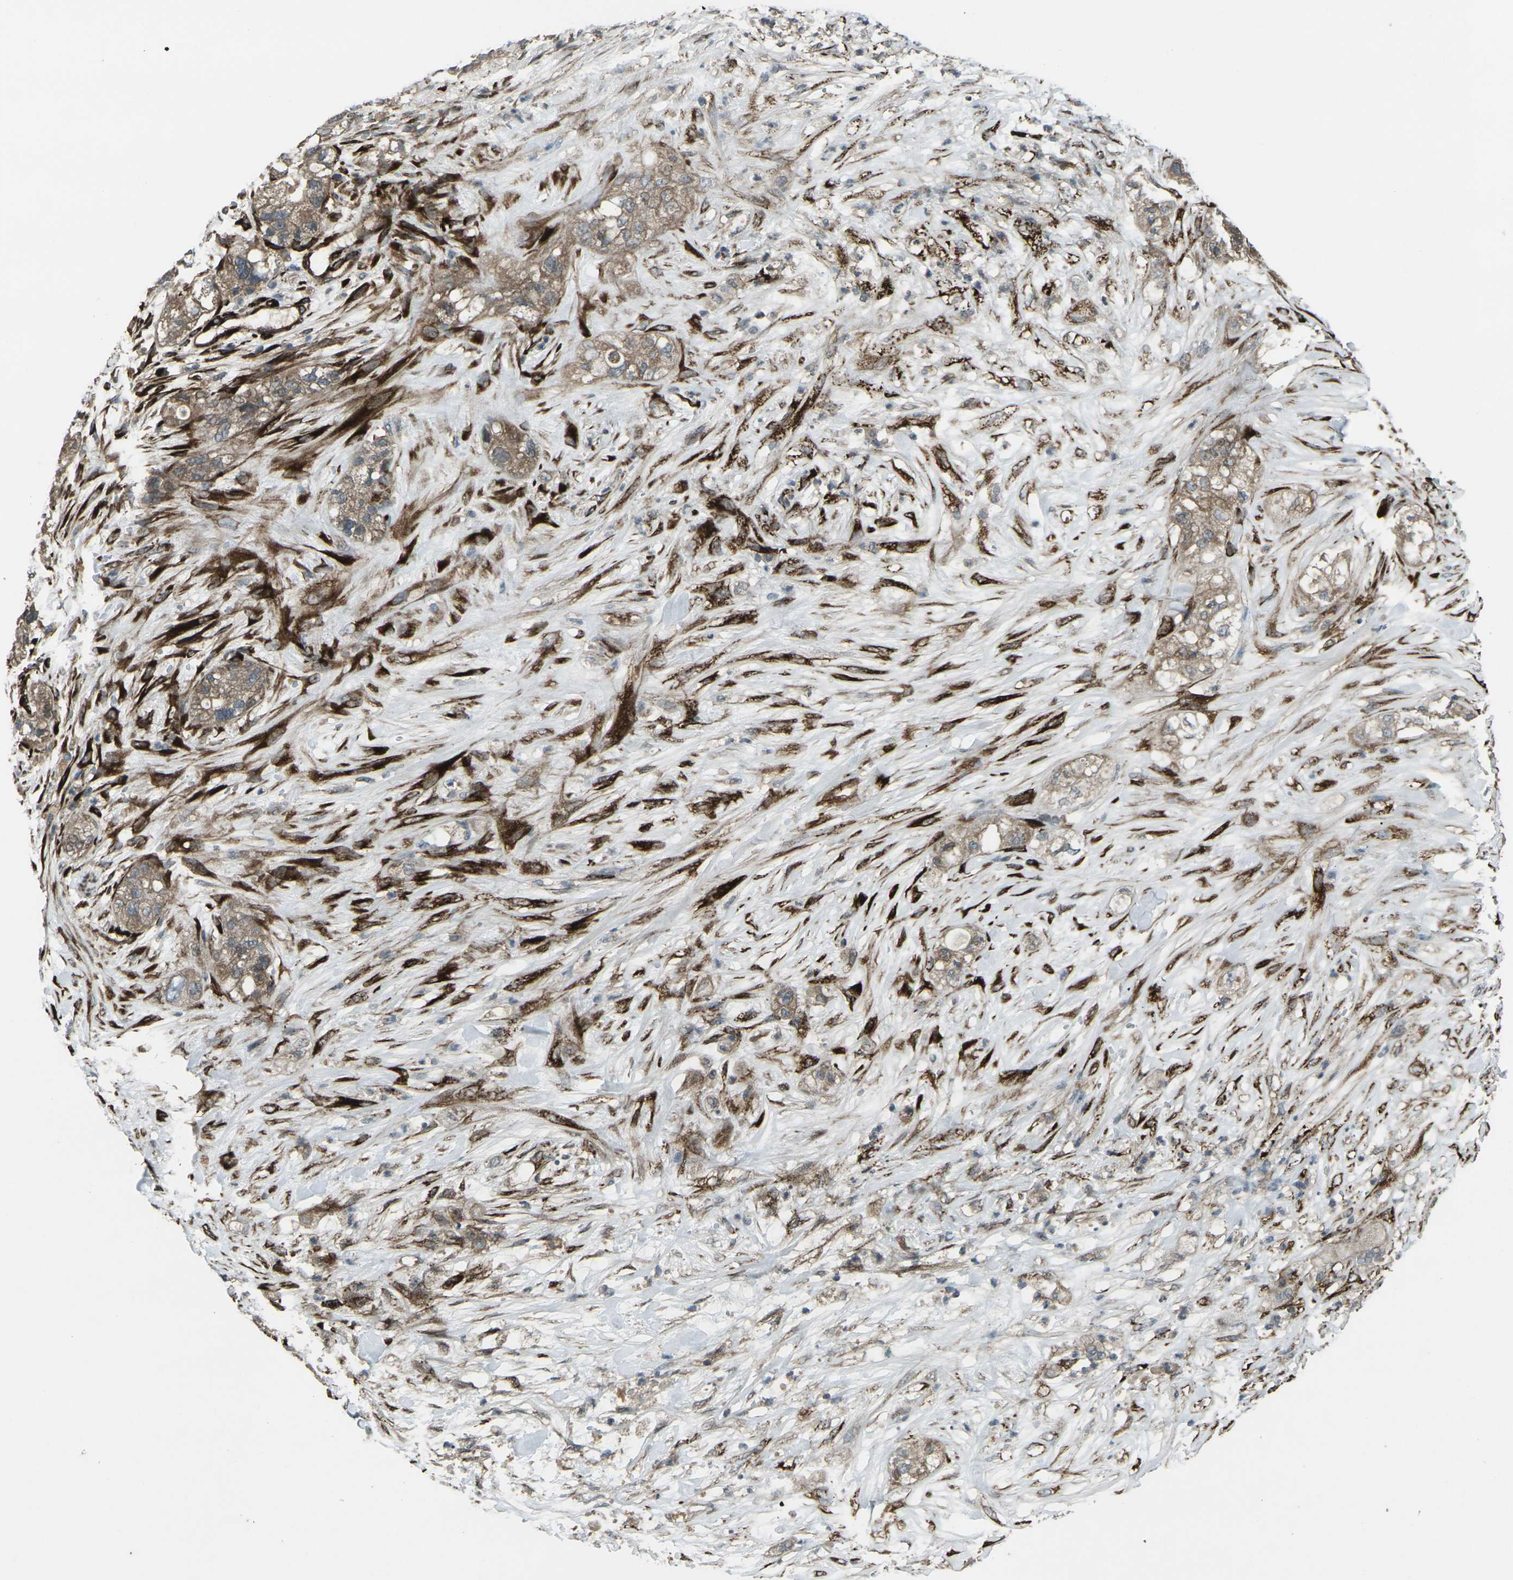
{"staining": {"intensity": "weak", "quantity": ">75%", "location": "cytoplasmic/membranous"}, "tissue": "pancreatic cancer", "cell_type": "Tumor cells", "image_type": "cancer", "snomed": [{"axis": "morphology", "description": "Adenocarcinoma, NOS"}, {"axis": "topography", "description": "Pancreas"}], "caption": "Human pancreatic cancer (adenocarcinoma) stained for a protein (brown) displays weak cytoplasmic/membranous positive positivity in about >75% of tumor cells.", "gene": "LSMEM1", "patient": {"sex": "female", "age": 78}}